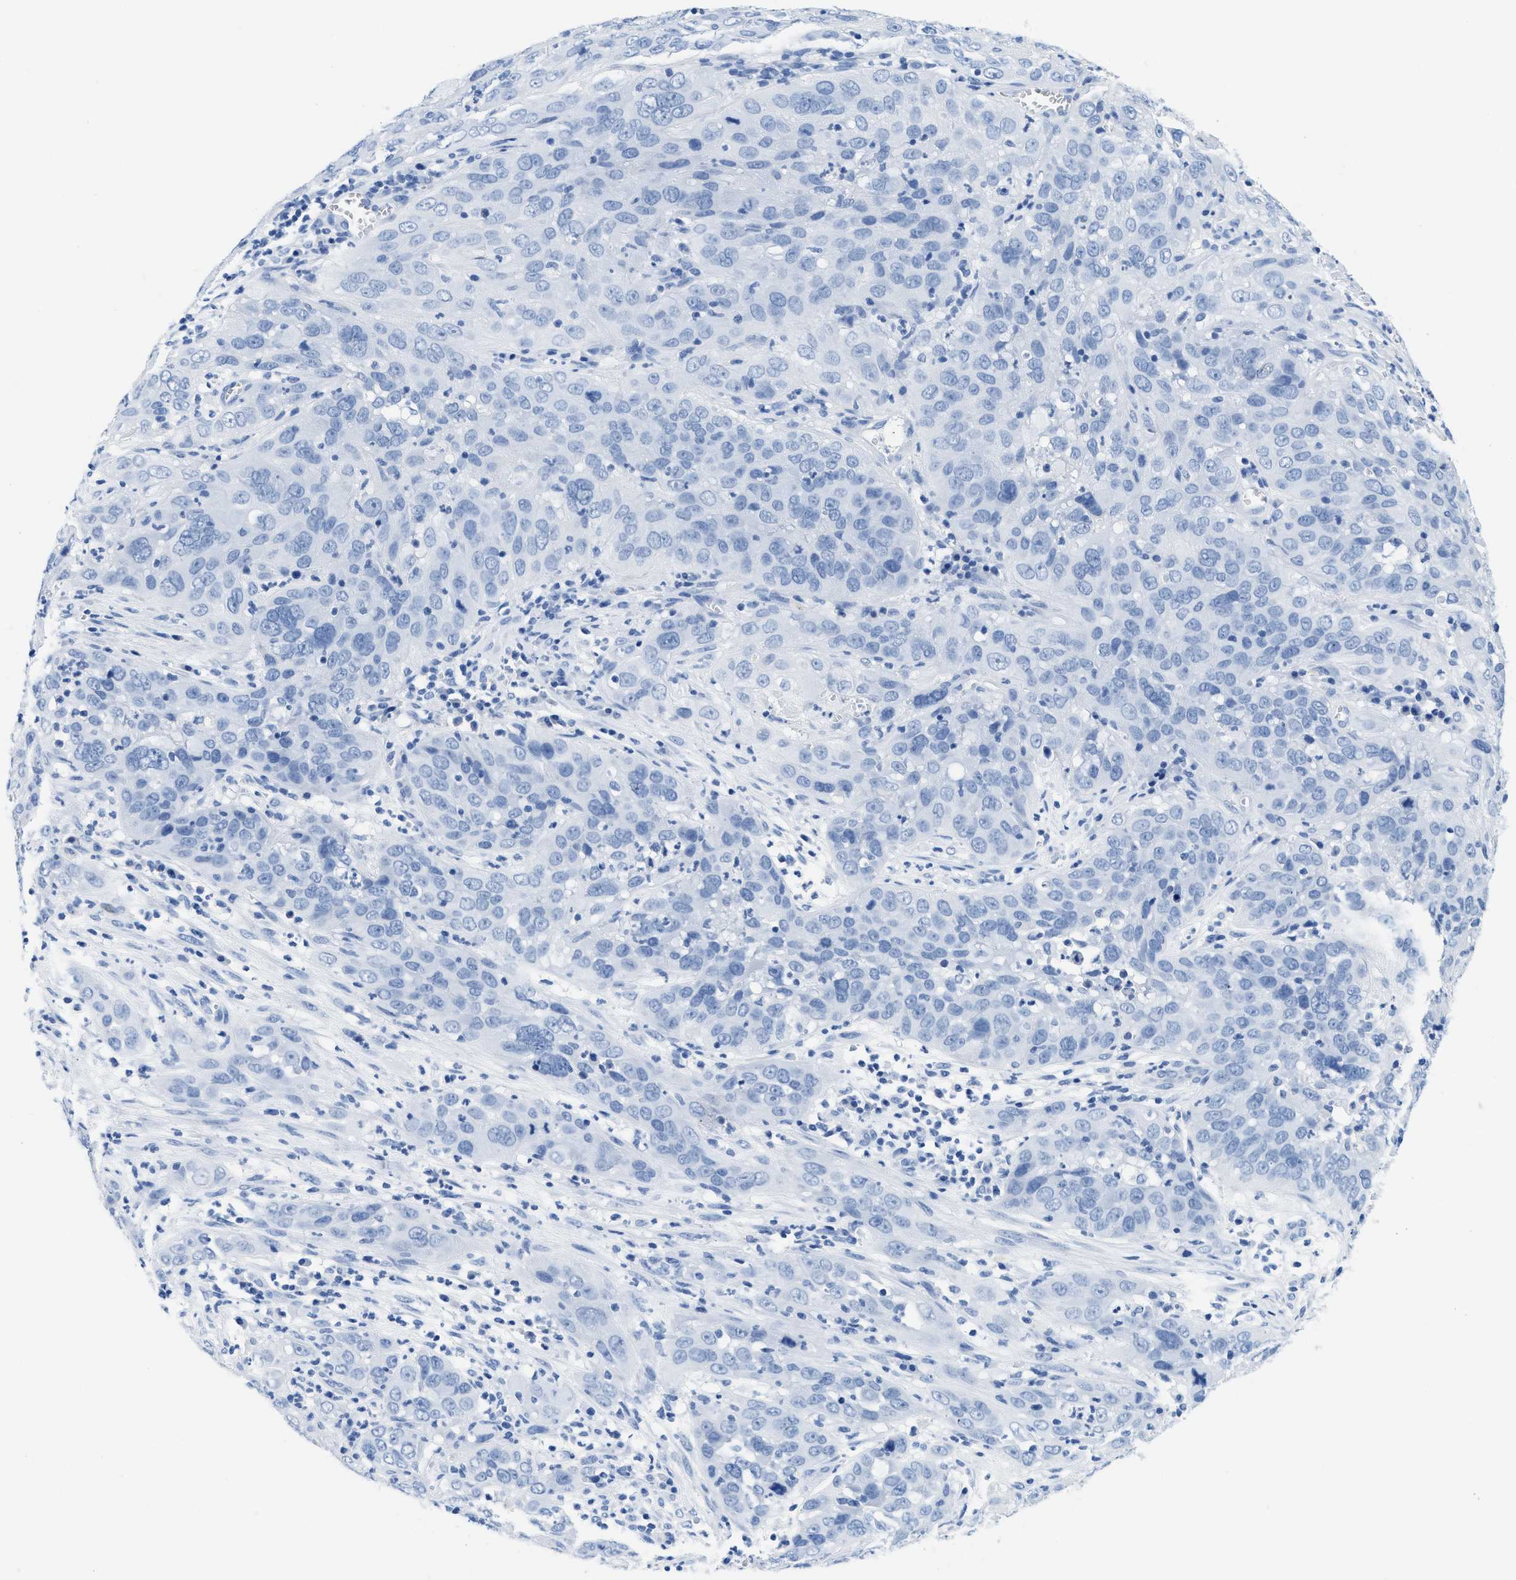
{"staining": {"intensity": "negative", "quantity": "none", "location": "none"}, "tissue": "cervical cancer", "cell_type": "Tumor cells", "image_type": "cancer", "snomed": [{"axis": "morphology", "description": "Squamous cell carcinoma, NOS"}, {"axis": "topography", "description": "Cervix"}], "caption": "This is an IHC micrograph of cervical cancer (squamous cell carcinoma). There is no staining in tumor cells.", "gene": "GSN", "patient": {"sex": "female", "age": 32}}